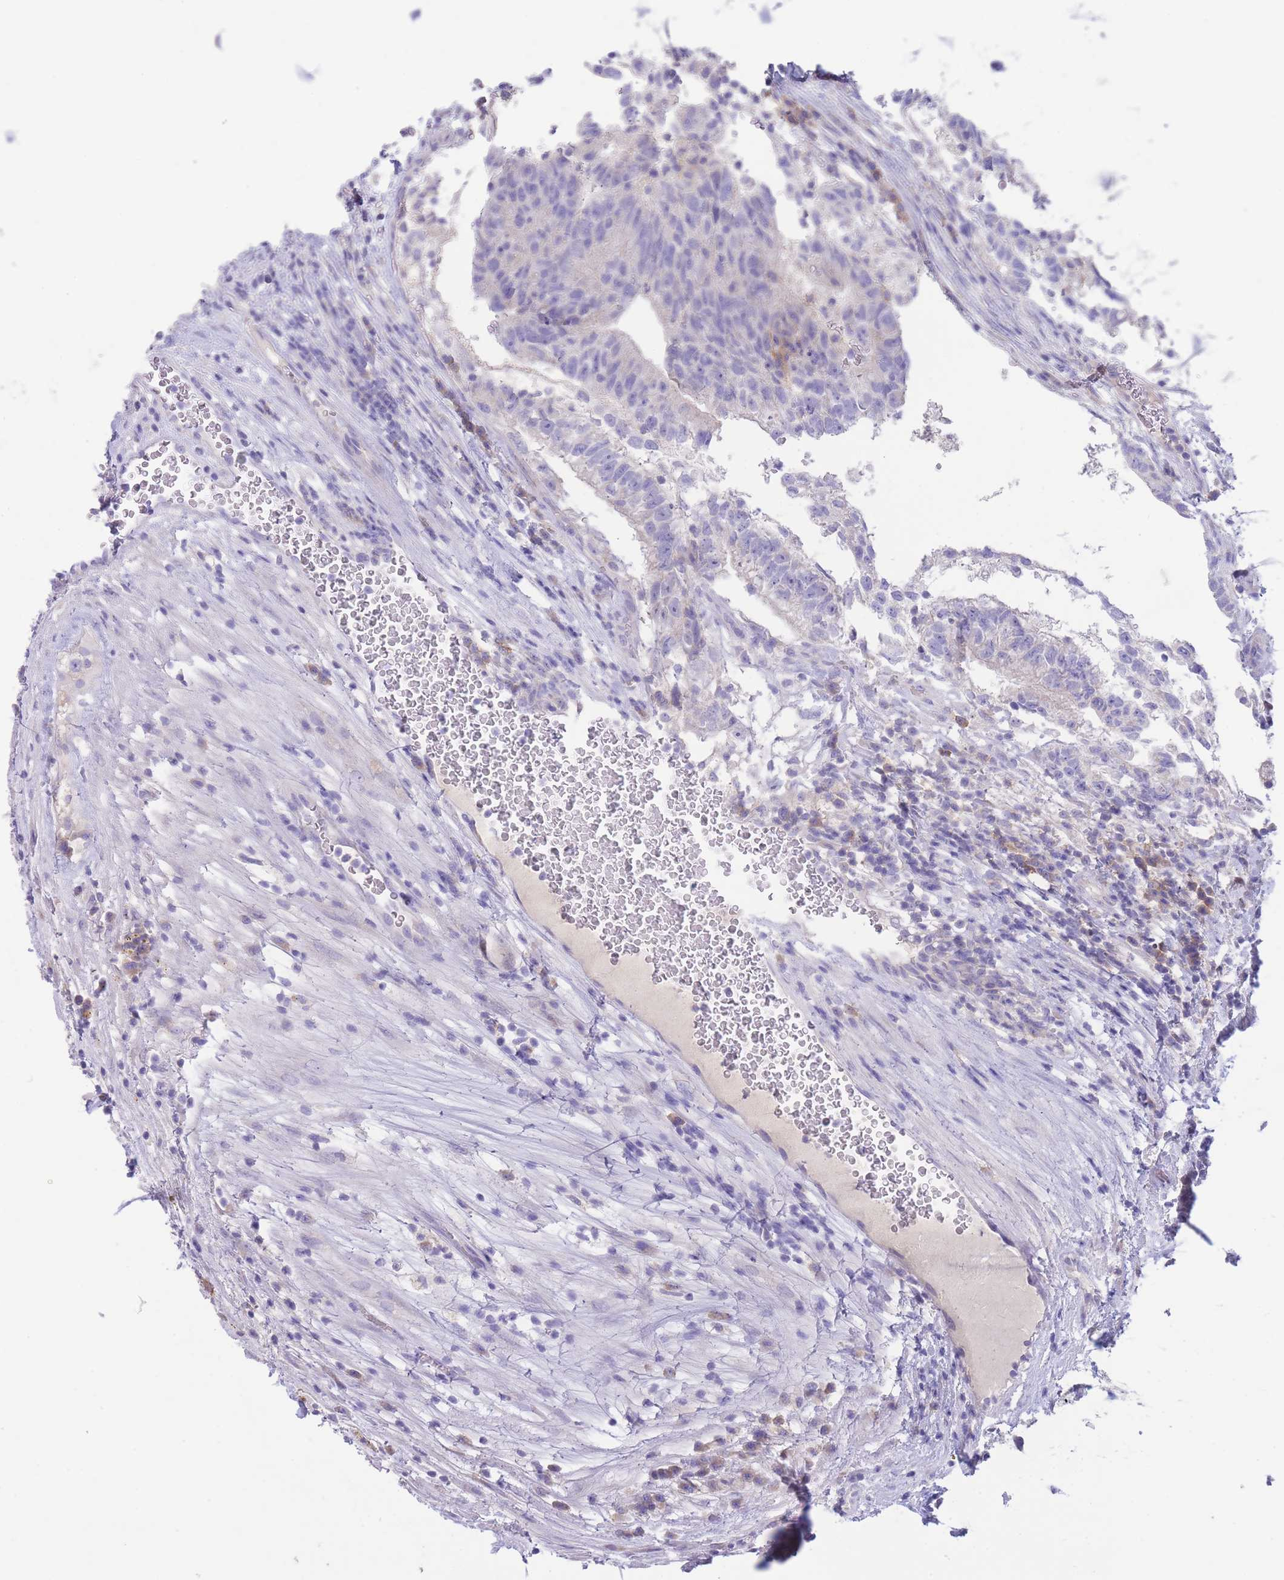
{"staining": {"intensity": "negative", "quantity": "none", "location": "none"}, "tissue": "testis cancer", "cell_type": "Tumor cells", "image_type": "cancer", "snomed": [{"axis": "morphology", "description": "Normal tissue, NOS"}, {"axis": "morphology", "description": "Carcinoma, Embryonal, NOS"}, {"axis": "topography", "description": "Testis"}], "caption": "Immunohistochemistry (IHC) photomicrograph of human testis cancer (embryonal carcinoma) stained for a protein (brown), which exhibits no positivity in tumor cells.", "gene": "PCDHB3", "patient": {"sex": "male", "age": 32}}